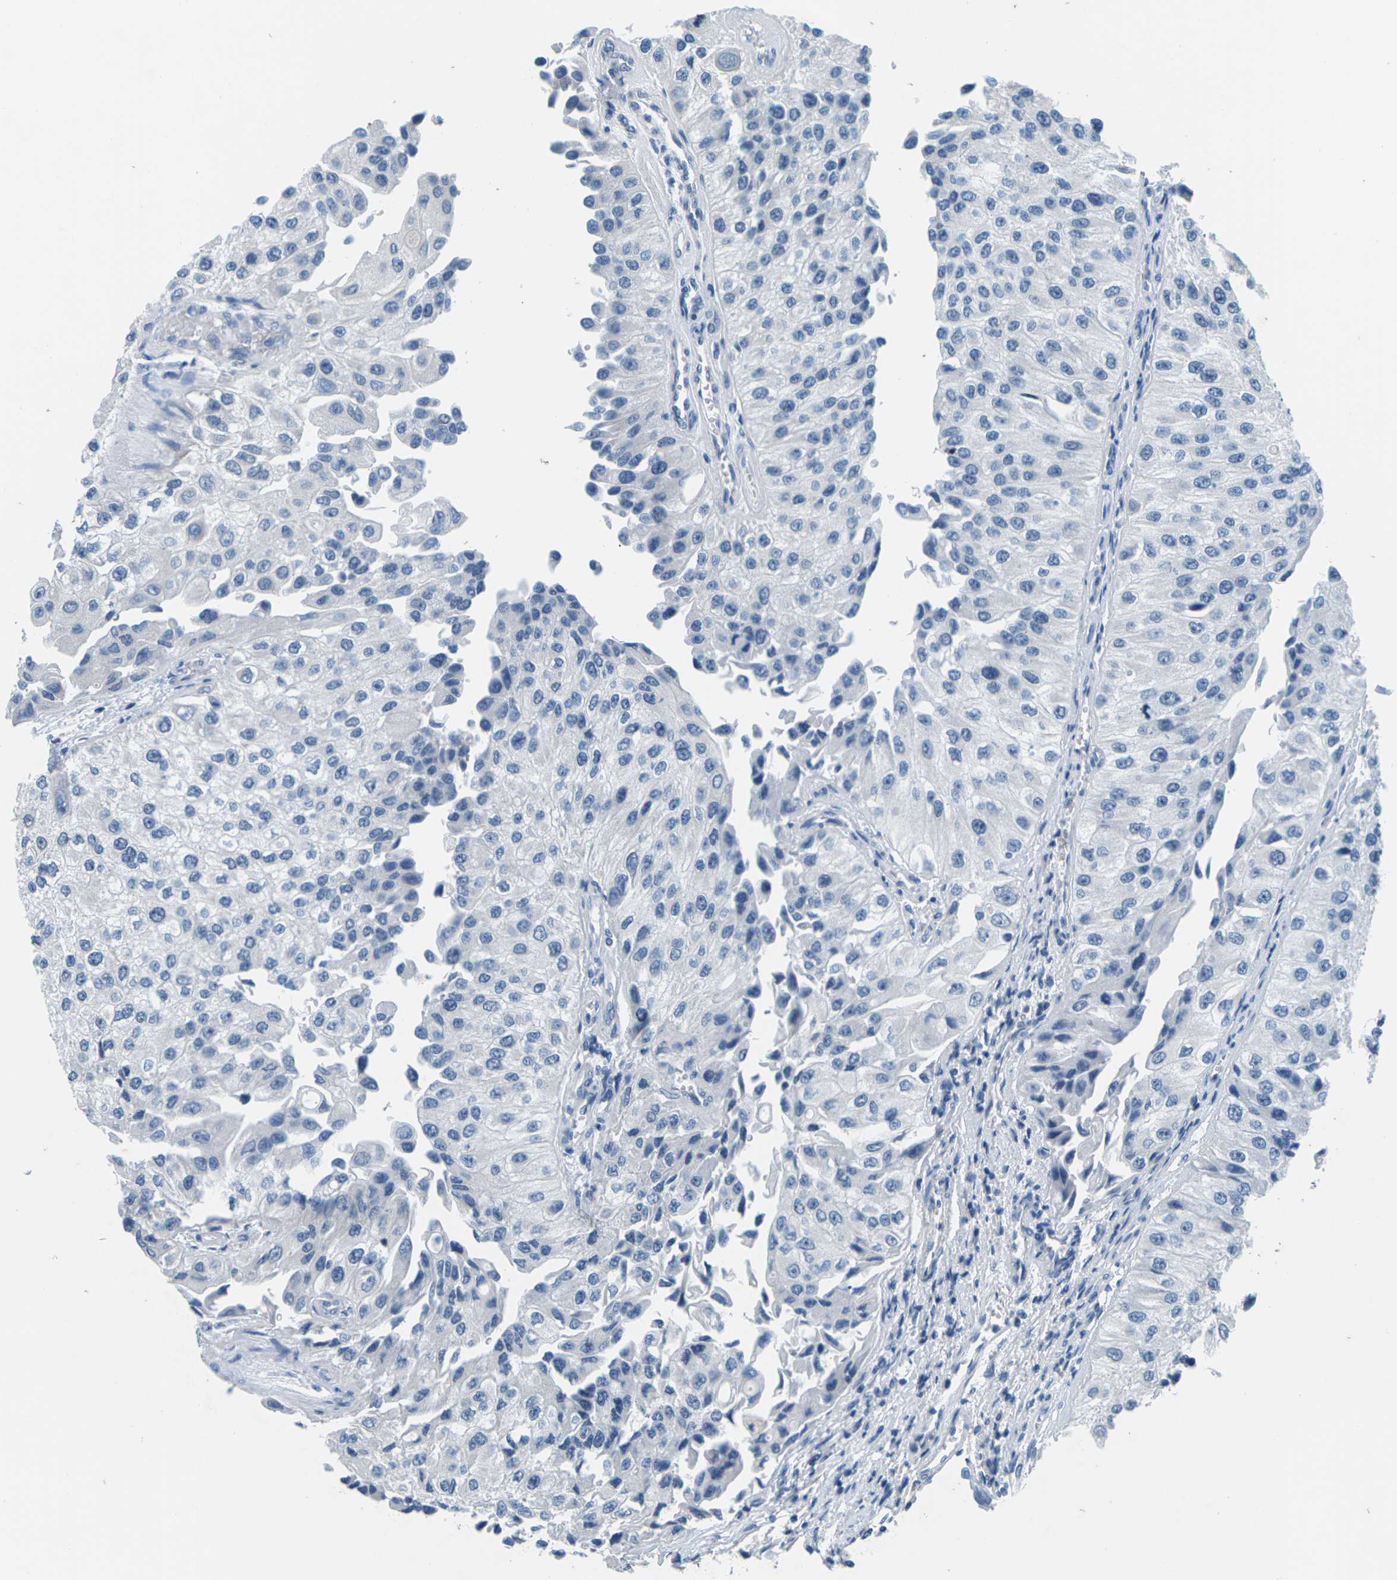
{"staining": {"intensity": "negative", "quantity": "none", "location": "none"}, "tissue": "urothelial cancer", "cell_type": "Tumor cells", "image_type": "cancer", "snomed": [{"axis": "morphology", "description": "Urothelial carcinoma, High grade"}, {"axis": "topography", "description": "Kidney"}, {"axis": "topography", "description": "Urinary bladder"}], "caption": "This is a micrograph of immunohistochemistry staining of urothelial carcinoma (high-grade), which shows no staining in tumor cells. Nuclei are stained in blue.", "gene": "UMOD", "patient": {"sex": "male", "age": 77}}